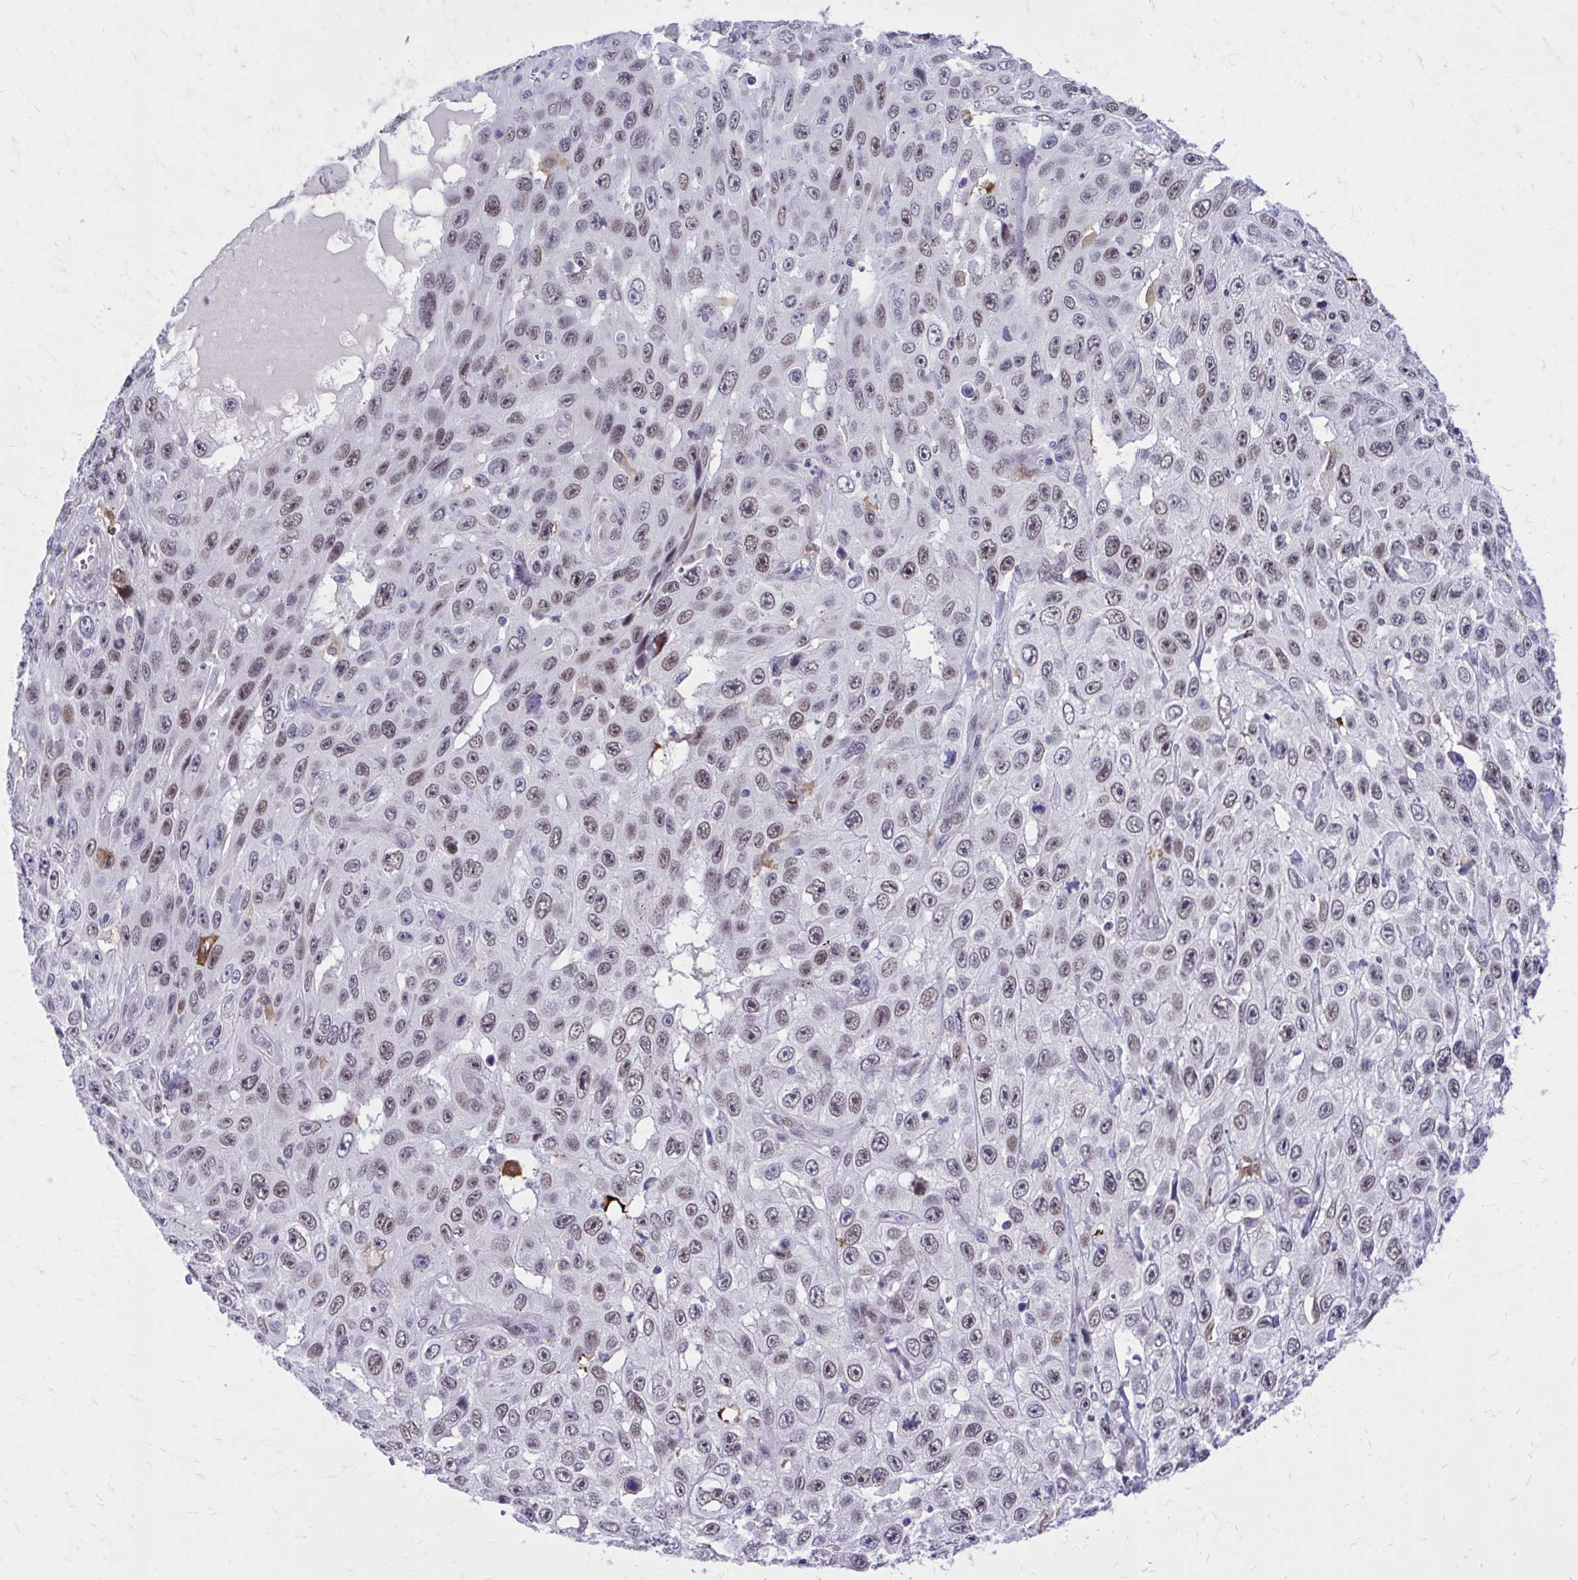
{"staining": {"intensity": "moderate", "quantity": ">75%", "location": "nuclear"}, "tissue": "skin cancer", "cell_type": "Tumor cells", "image_type": "cancer", "snomed": [{"axis": "morphology", "description": "Squamous cell carcinoma, NOS"}, {"axis": "topography", "description": "Skin"}], "caption": "About >75% of tumor cells in human squamous cell carcinoma (skin) reveal moderate nuclear protein staining as visualized by brown immunohistochemical staining.", "gene": "ZBTB25", "patient": {"sex": "male", "age": 82}}